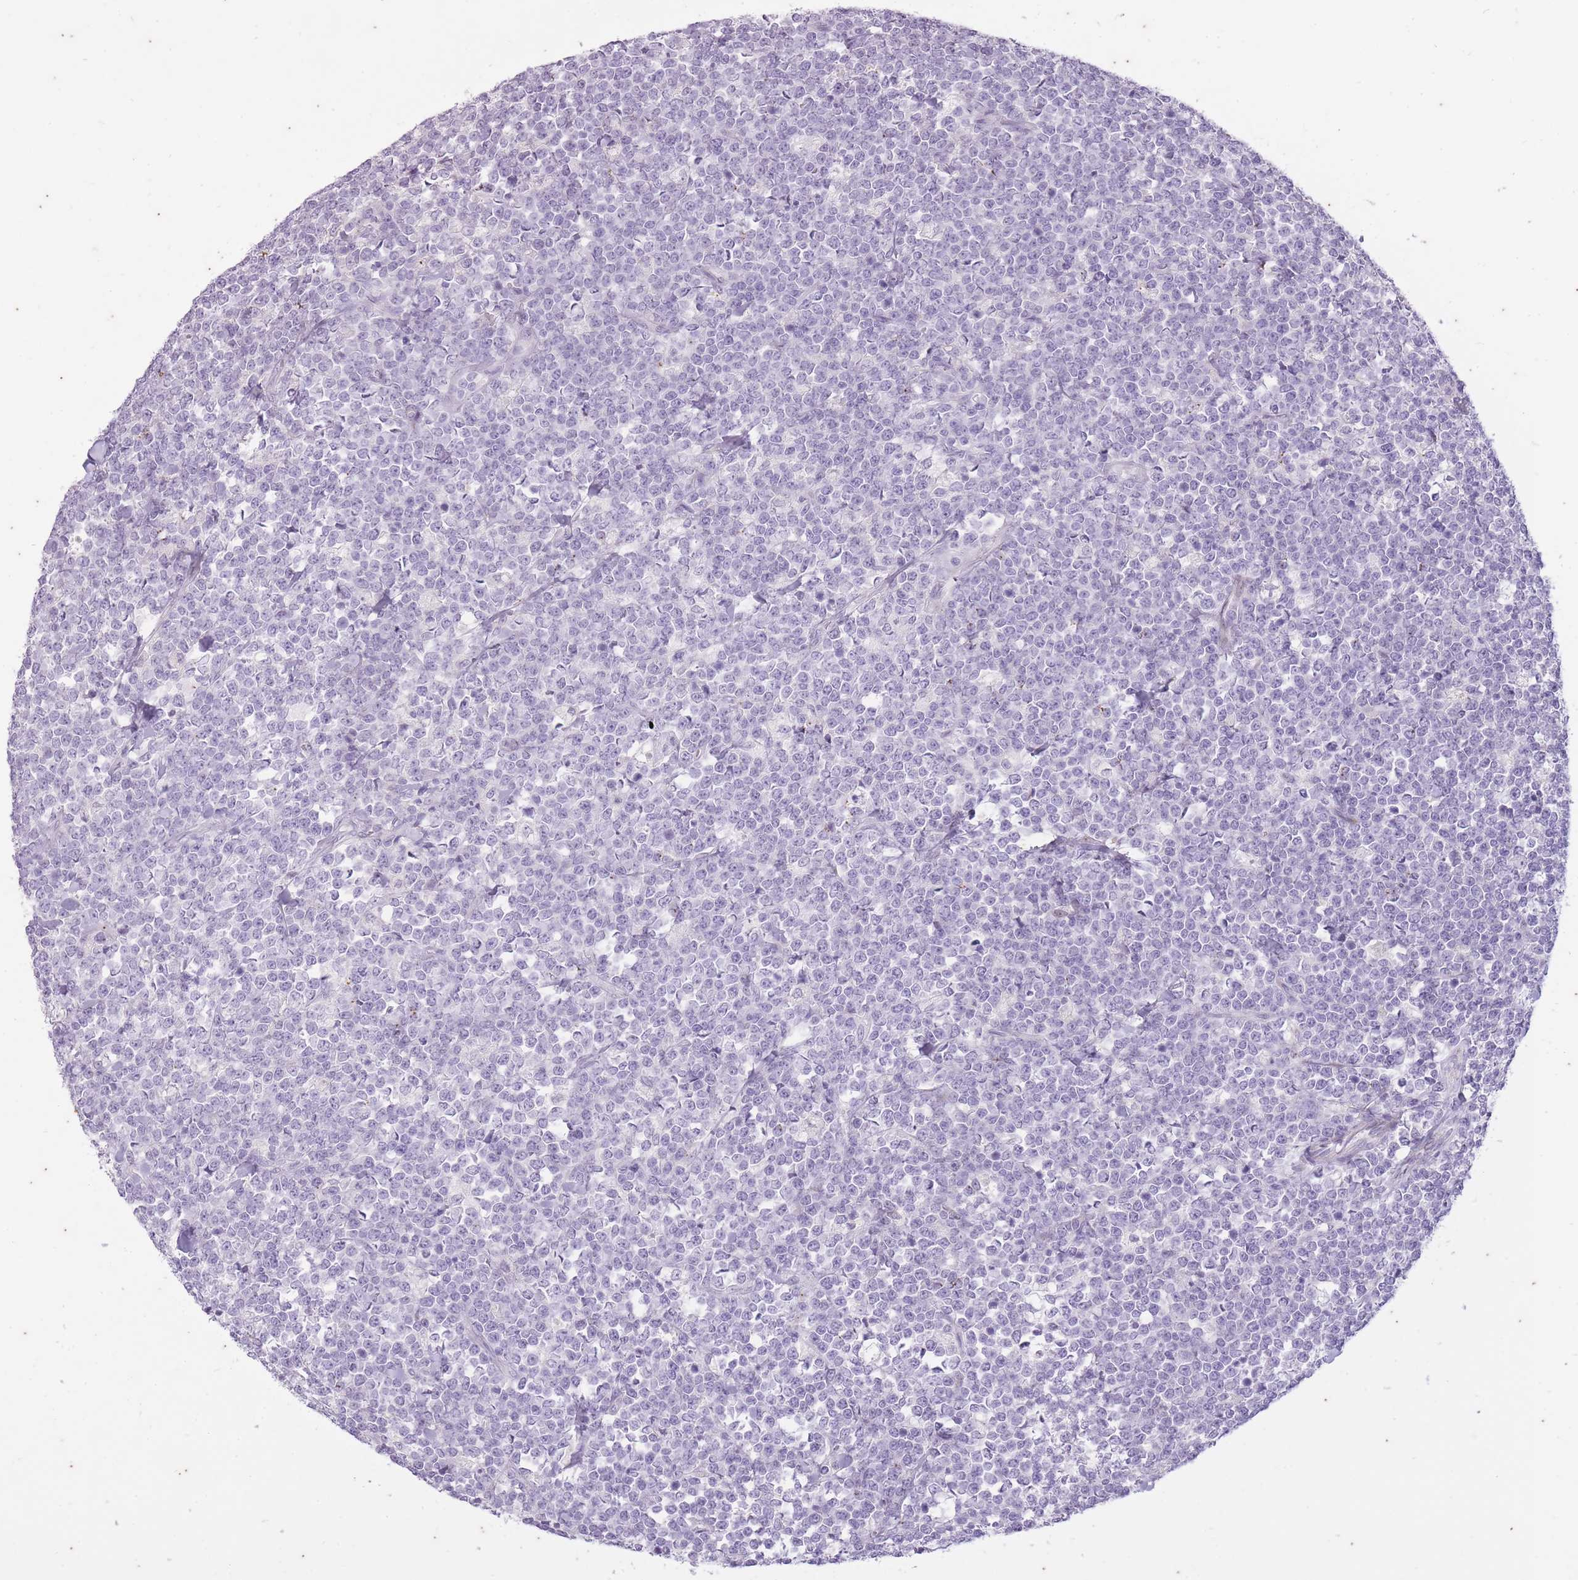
{"staining": {"intensity": "negative", "quantity": "none", "location": "none"}, "tissue": "lymphoma", "cell_type": "Tumor cells", "image_type": "cancer", "snomed": [{"axis": "morphology", "description": "Malignant lymphoma, non-Hodgkin's type, High grade"}, {"axis": "topography", "description": "Small intestine"}, {"axis": "topography", "description": "Colon"}], "caption": "High power microscopy micrograph of an immunohistochemistry (IHC) photomicrograph of lymphoma, revealing no significant staining in tumor cells.", "gene": "CNTNAP3", "patient": {"sex": "male", "age": 8}}